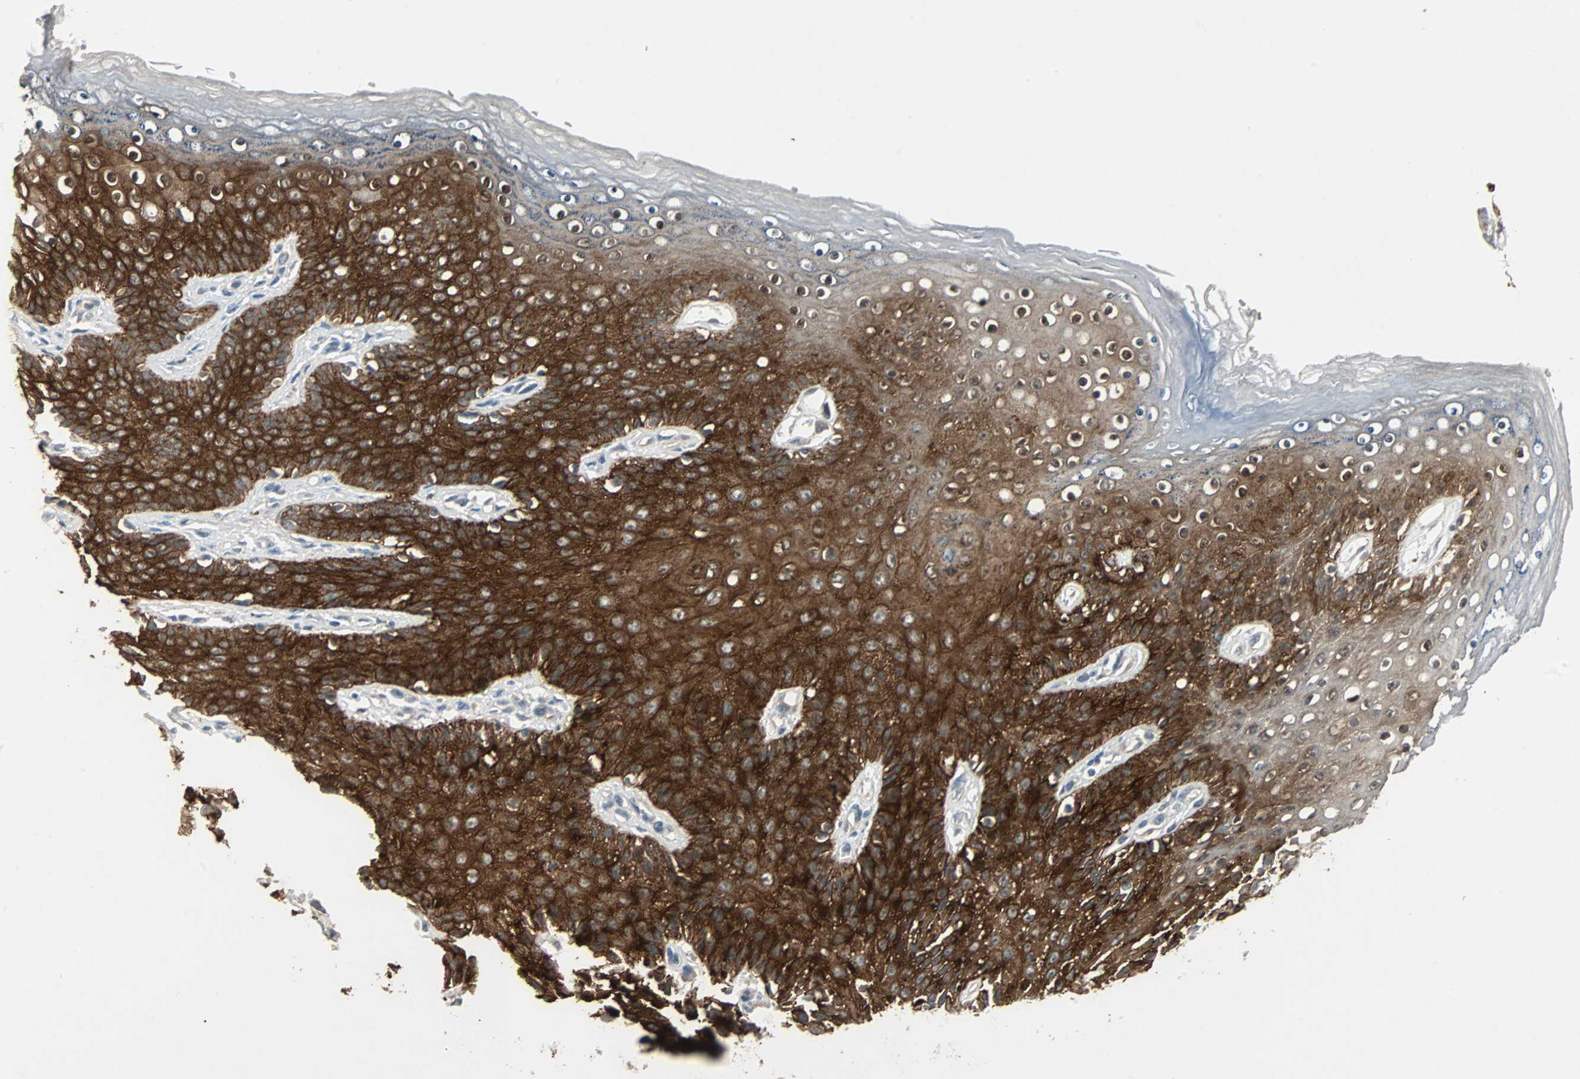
{"staining": {"intensity": "strong", "quantity": ">75%", "location": "cytoplasmic/membranous,nuclear"}, "tissue": "skin", "cell_type": "Epidermal cells", "image_type": "normal", "snomed": [{"axis": "morphology", "description": "Normal tissue, NOS"}, {"axis": "topography", "description": "Anal"}], "caption": "Immunohistochemistry image of benign skin: skin stained using immunohistochemistry shows high levels of strong protein expression localized specifically in the cytoplasmic/membranous,nuclear of epidermal cells, appearing as a cytoplasmic/membranous,nuclear brown color.", "gene": "CMC2", "patient": {"sex": "female", "age": 46}}